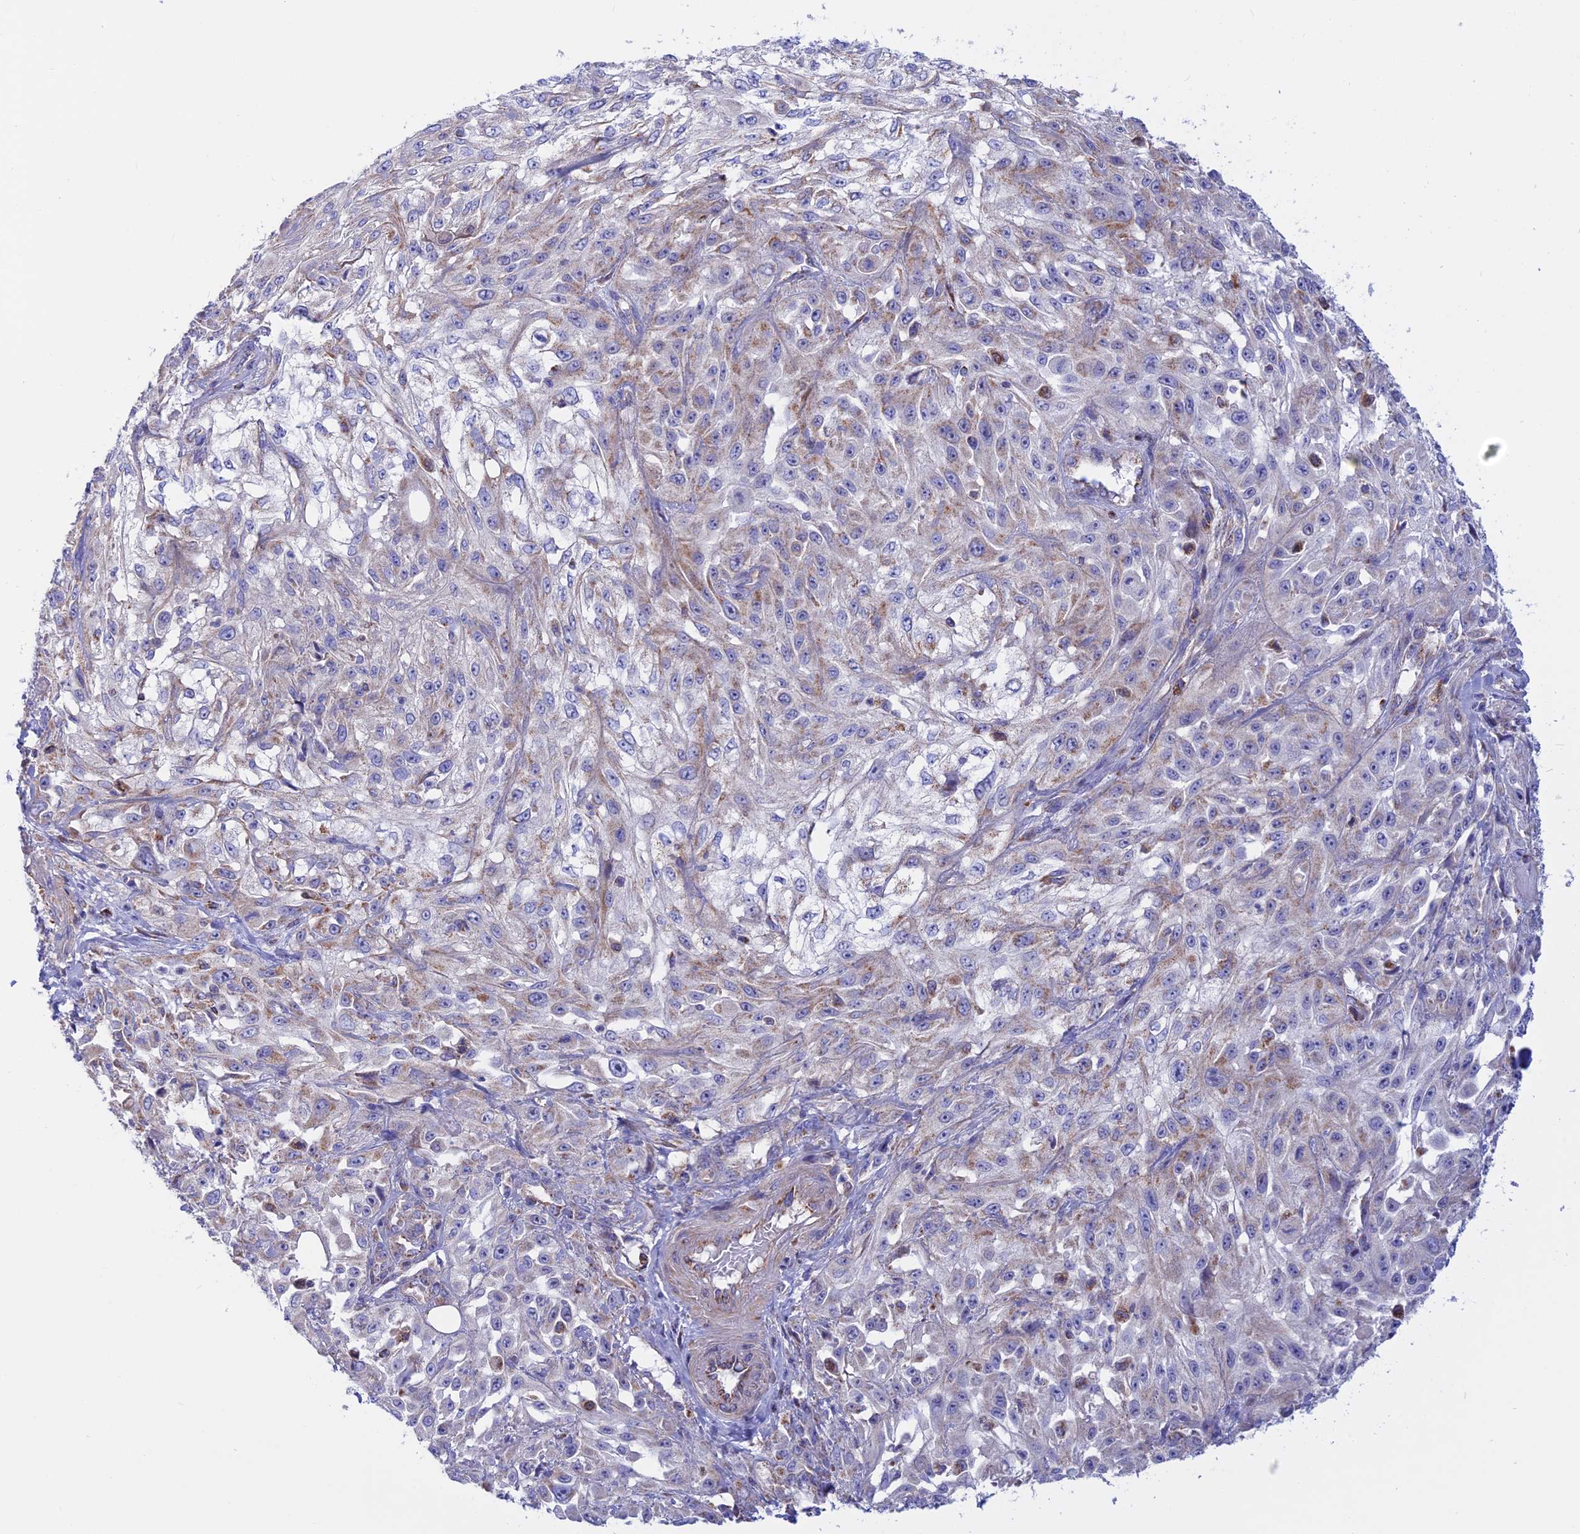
{"staining": {"intensity": "negative", "quantity": "none", "location": "none"}, "tissue": "skin cancer", "cell_type": "Tumor cells", "image_type": "cancer", "snomed": [{"axis": "morphology", "description": "Squamous cell carcinoma, NOS"}, {"axis": "morphology", "description": "Squamous cell carcinoma, metastatic, NOS"}, {"axis": "topography", "description": "Skin"}, {"axis": "topography", "description": "Lymph node"}], "caption": "This photomicrograph is of metastatic squamous cell carcinoma (skin) stained with IHC to label a protein in brown with the nuclei are counter-stained blue. There is no positivity in tumor cells.", "gene": "GCDH", "patient": {"sex": "male", "age": 75}}